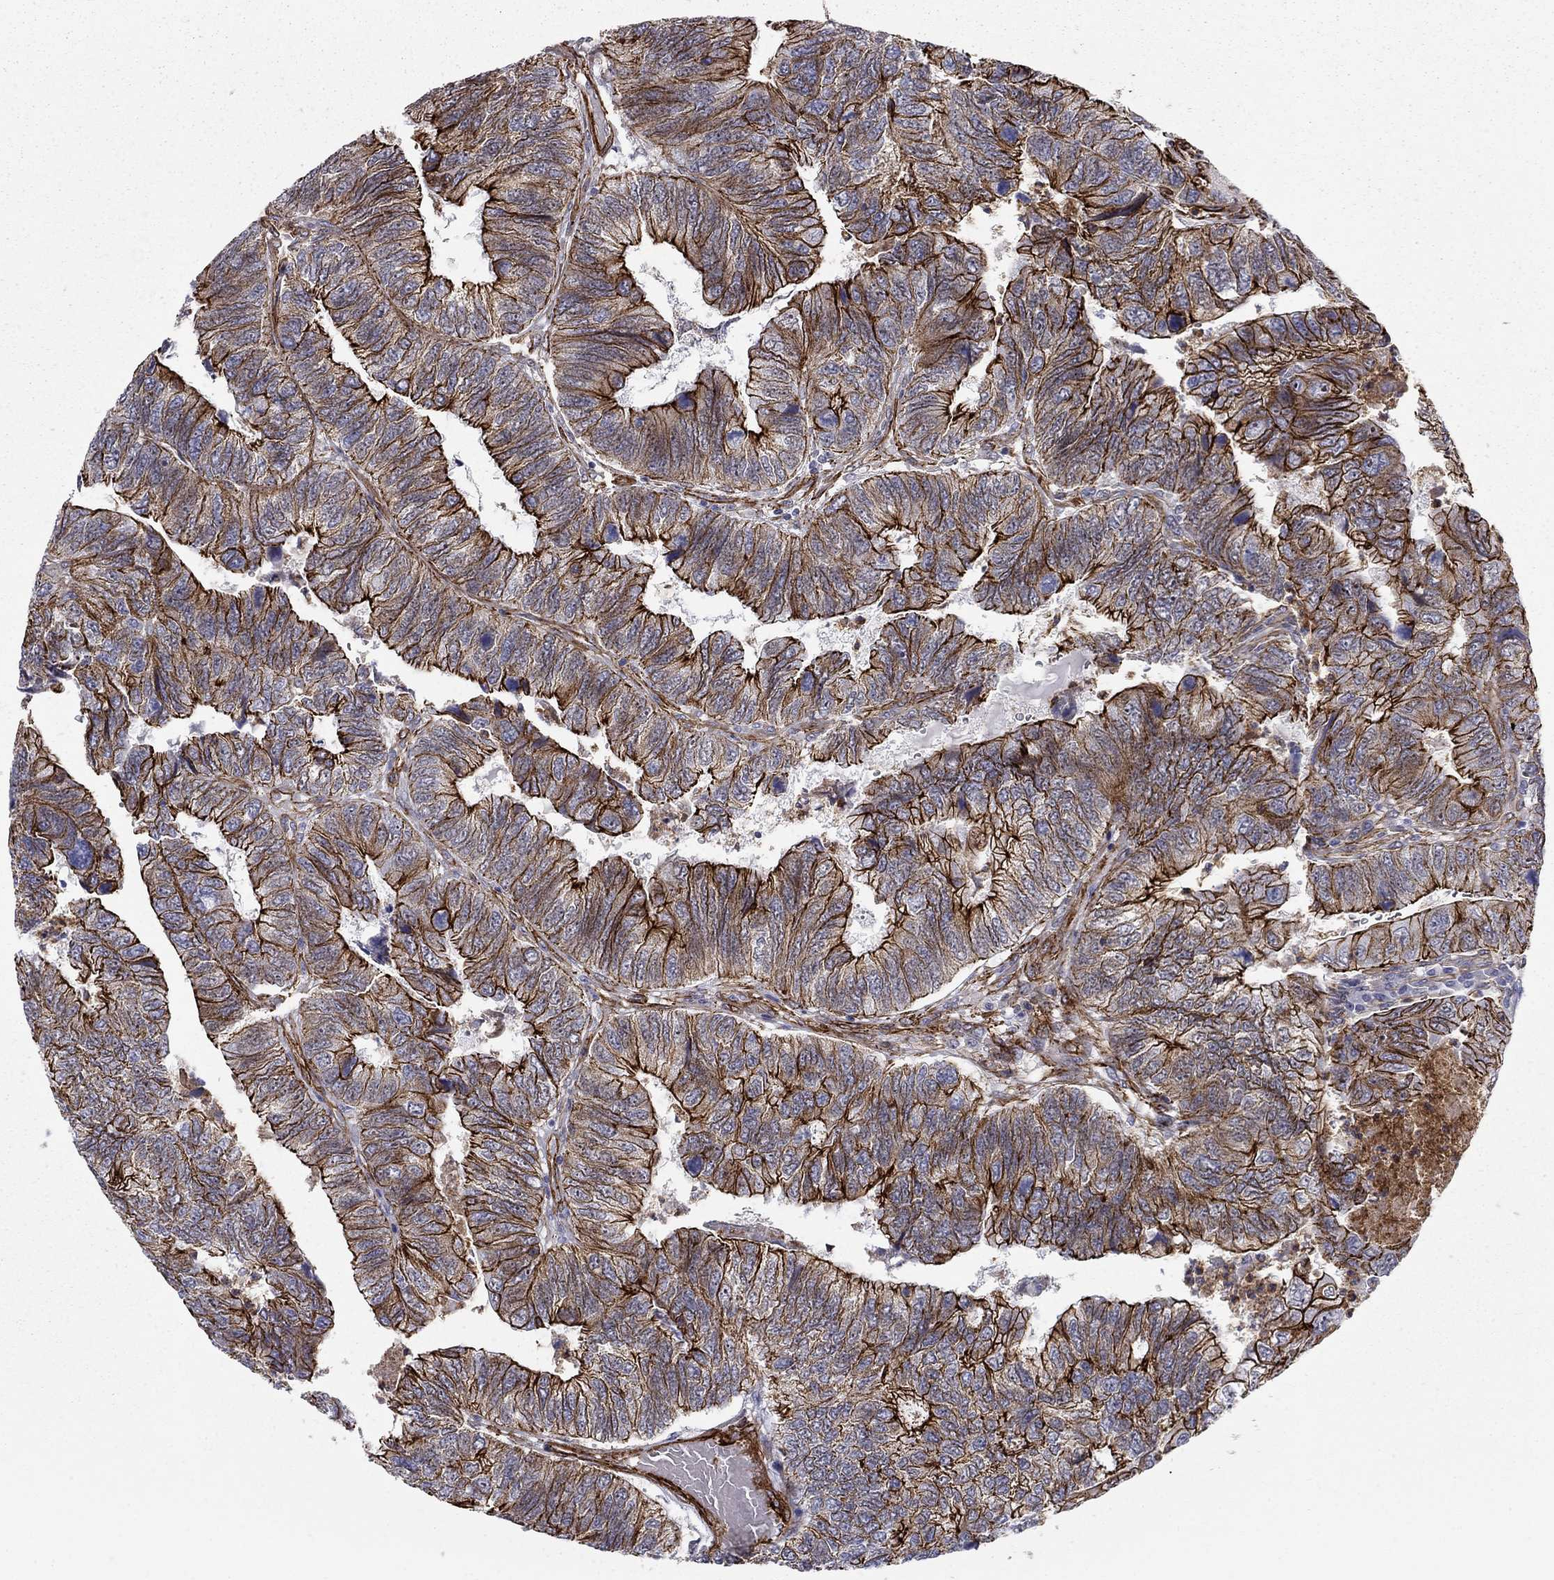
{"staining": {"intensity": "strong", "quantity": ">75%", "location": "cytoplasmic/membranous"}, "tissue": "colorectal cancer", "cell_type": "Tumor cells", "image_type": "cancer", "snomed": [{"axis": "morphology", "description": "Adenocarcinoma, NOS"}, {"axis": "topography", "description": "Colon"}], "caption": "Colorectal cancer (adenocarcinoma) was stained to show a protein in brown. There is high levels of strong cytoplasmic/membranous positivity in about >75% of tumor cells.", "gene": "KRBA1", "patient": {"sex": "female", "age": 67}}